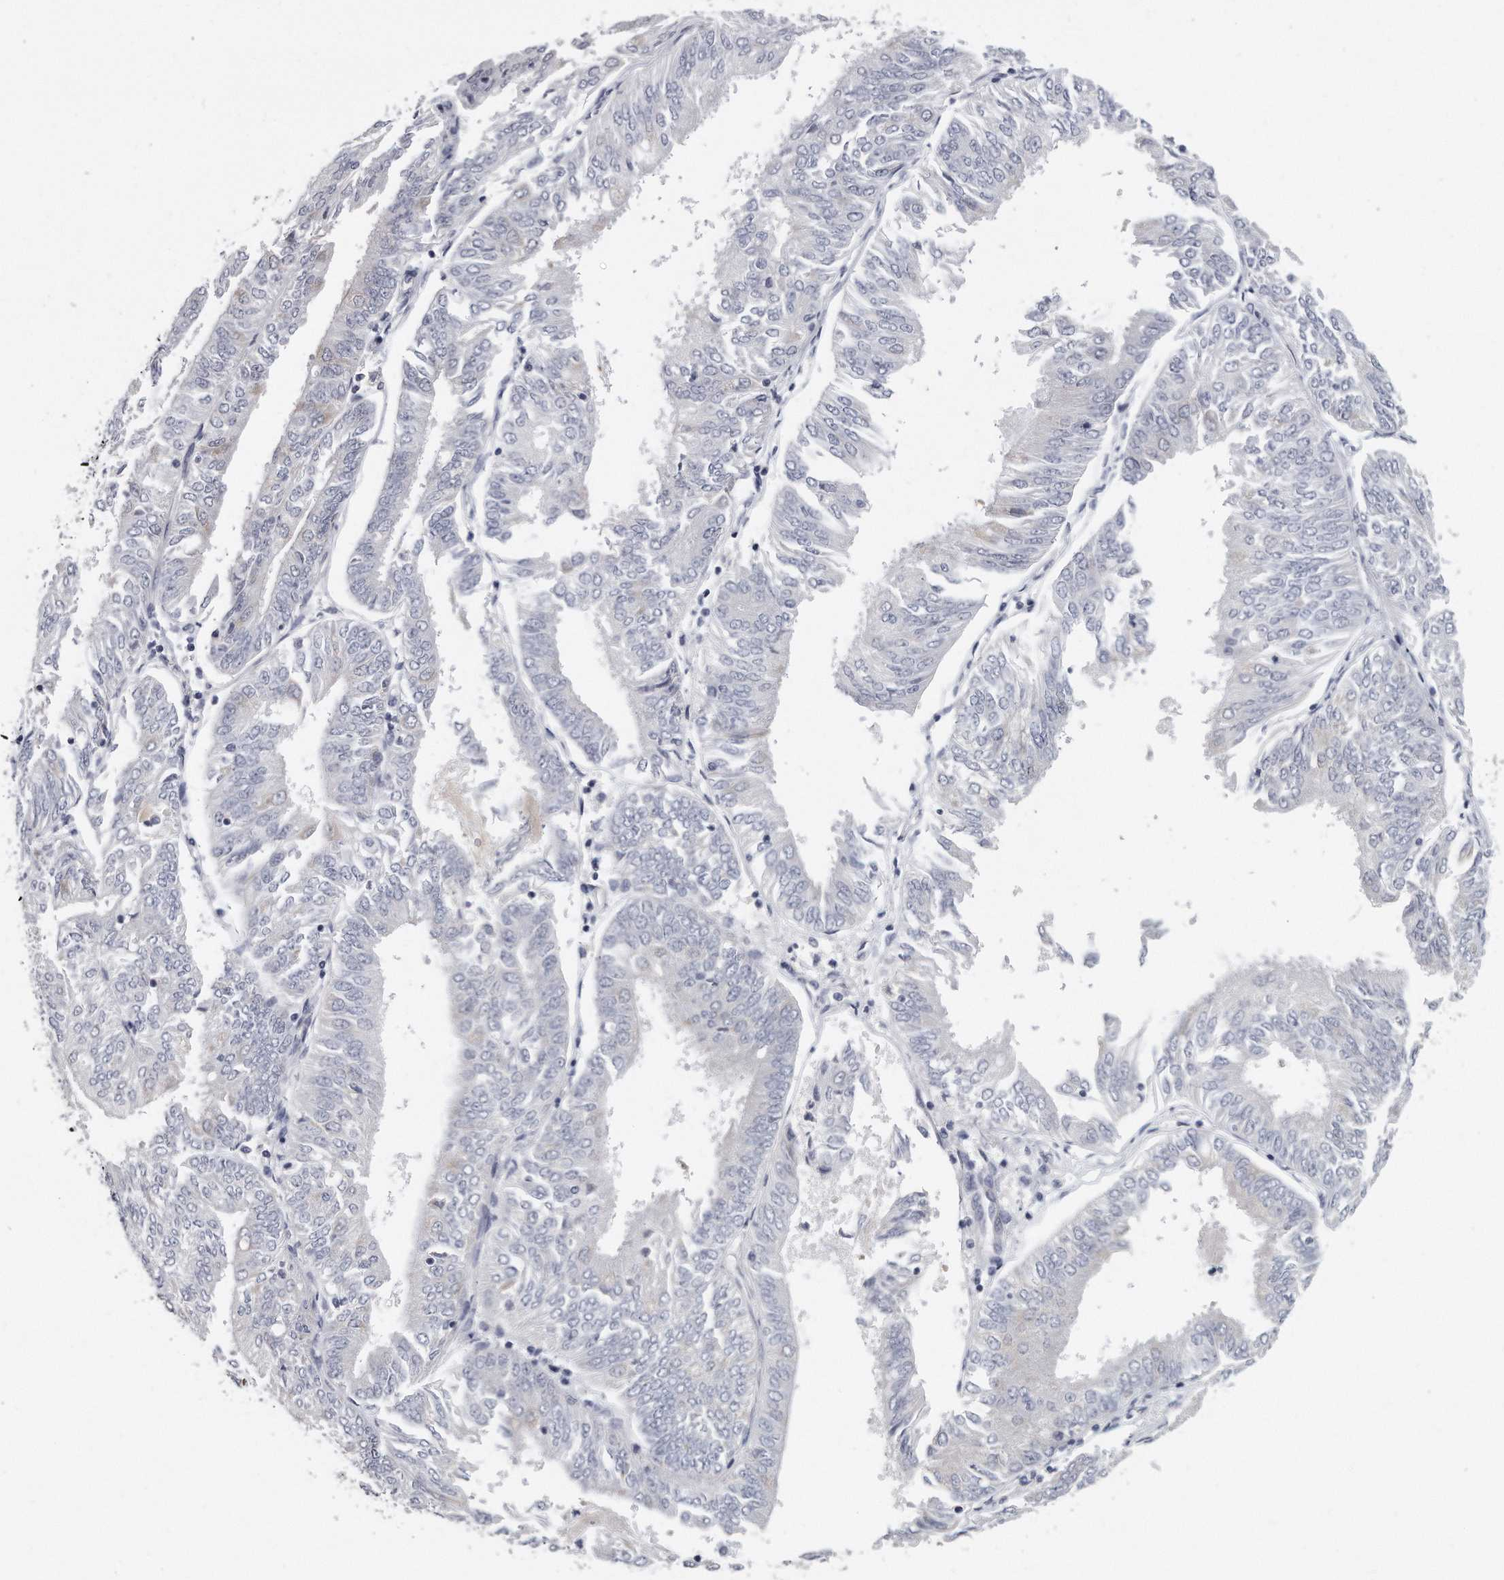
{"staining": {"intensity": "negative", "quantity": "none", "location": "none"}, "tissue": "endometrial cancer", "cell_type": "Tumor cells", "image_type": "cancer", "snomed": [{"axis": "morphology", "description": "Adenocarcinoma, NOS"}, {"axis": "topography", "description": "Endometrium"}], "caption": "Immunohistochemistry (IHC) micrograph of endometrial adenocarcinoma stained for a protein (brown), which shows no staining in tumor cells.", "gene": "PLEKHA6", "patient": {"sex": "female", "age": 58}}